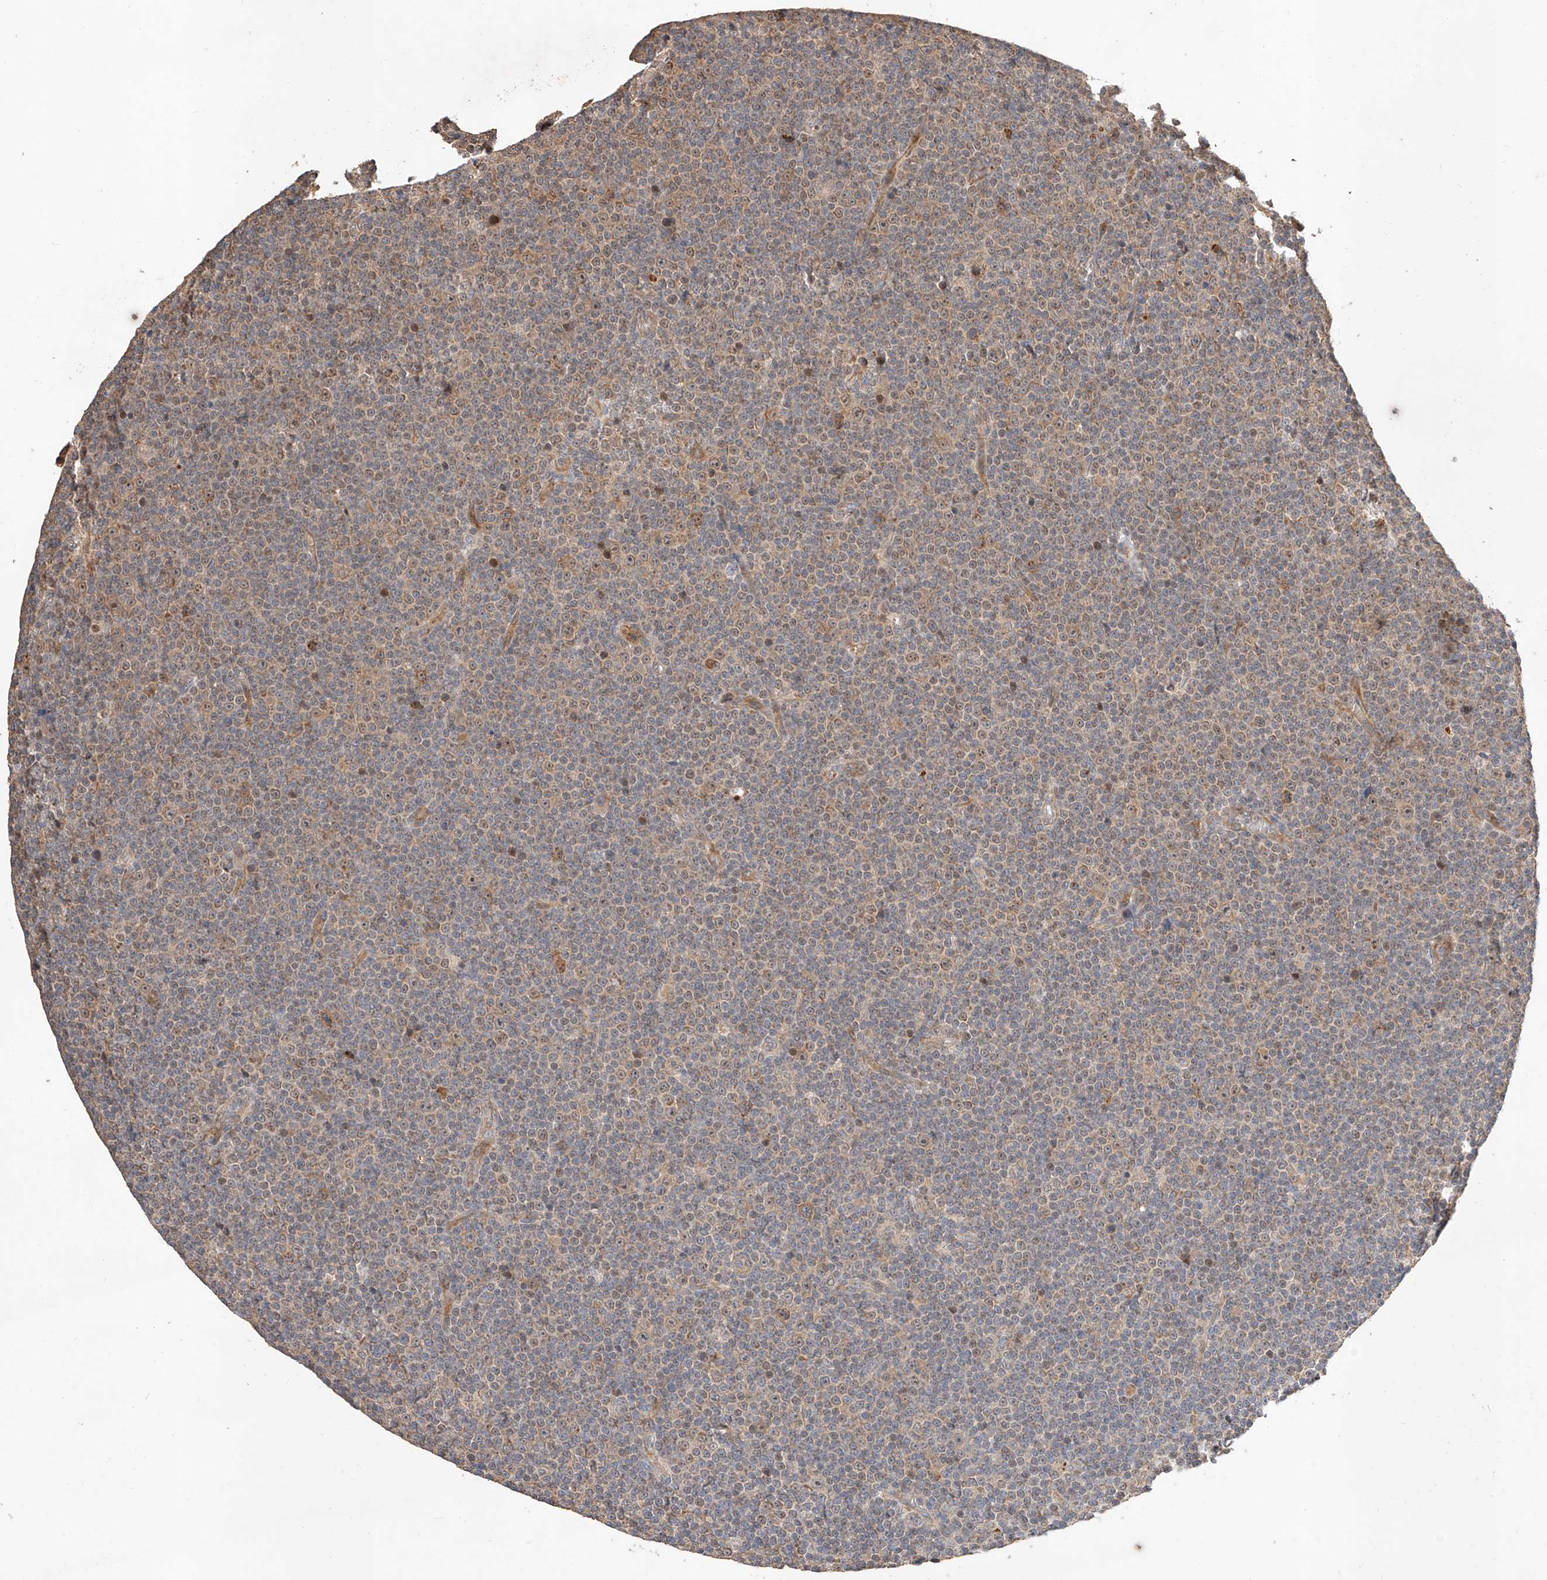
{"staining": {"intensity": "moderate", "quantity": "<25%", "location": "nuclear"}, "tissue": "lymphoma", "cell_type": "Tumor cells", "image_type": "cancer", "snomed": [{"axis": "morphology", "description": "Malignant lymphoma, non-Hodgkin's type, Low grade"}, {"axis": "topography", "description": "Lymph node"}], "caption": "High-magnification brightfield microscopy of low-grade malignant lymphoma, non-Hodgkin's type stained with DAB (brown) and counterstained with hematoxylin (blue). tumor cells exhibit moderate nuclear expression is appreciated in about<25% of cells. The protein is stained brown, and the nuclei are stained in blue (DAB (3,3'-diaminobenzidine) IHC with brightfield microscopy, high magnification).", "gene": "RAB23", "patient": {"sex": "female", "age": 67}}